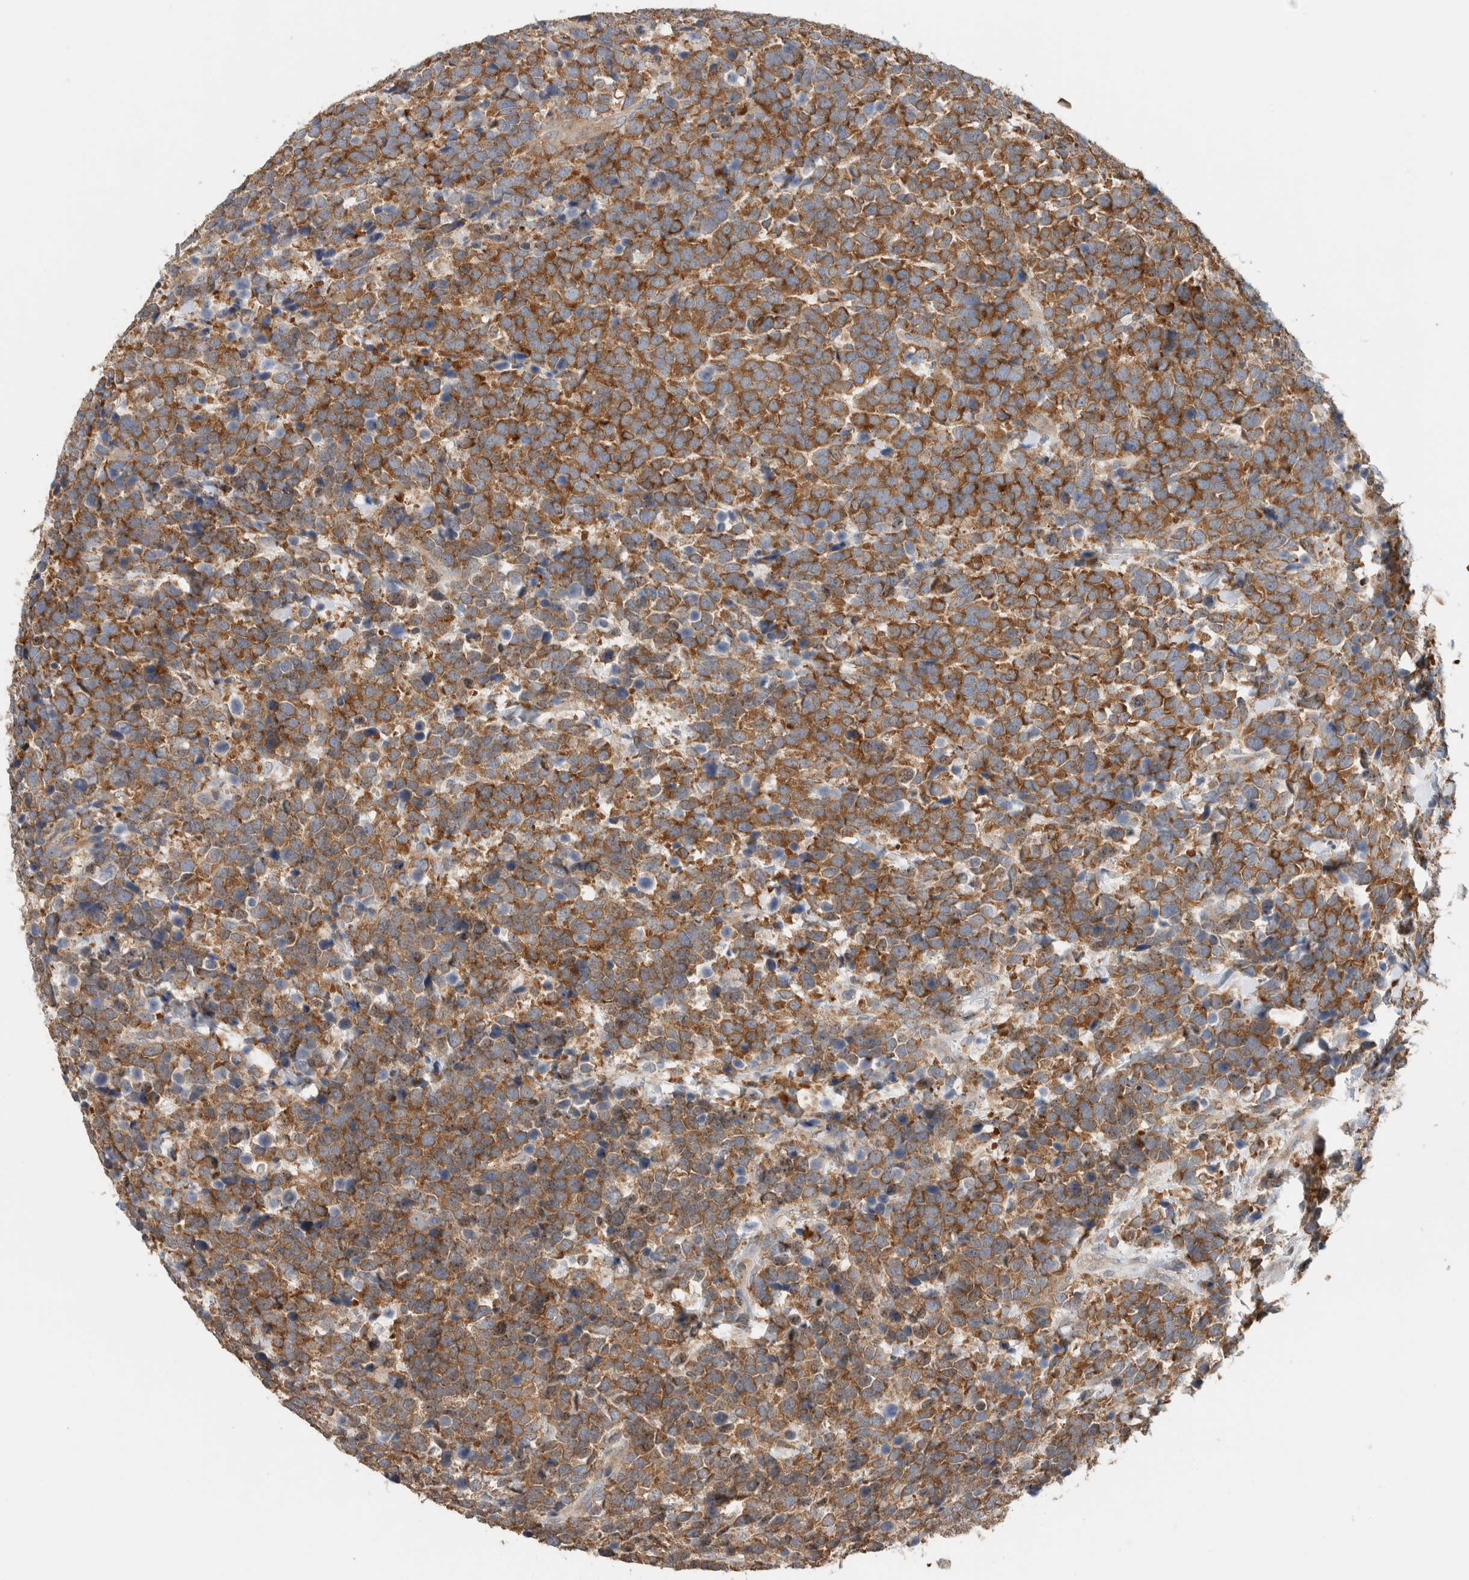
{"staining": {"intensity": "strong", "quantity": ">75%", "location": "cytoplasmic/membranous"}, "tissue": "urothelial cancer", "cell_type": "Tumor cells", "image_type": "cancer", "snomed": [{"axis": "morphology", "description": "Urothelial carcinoma, High grade"}, {"axis": "topography", "description": "Urinary bladder"}], "caption": "IHC micrograph of human high-grade urothelial carcinoma stained for a protein (brown), which displays high levels of strong cytoplasmic/membranous positivity in approximately >75% of tumor cells.", "gene": "PUM1", "patient": {"sex": "female", "age": 82}}